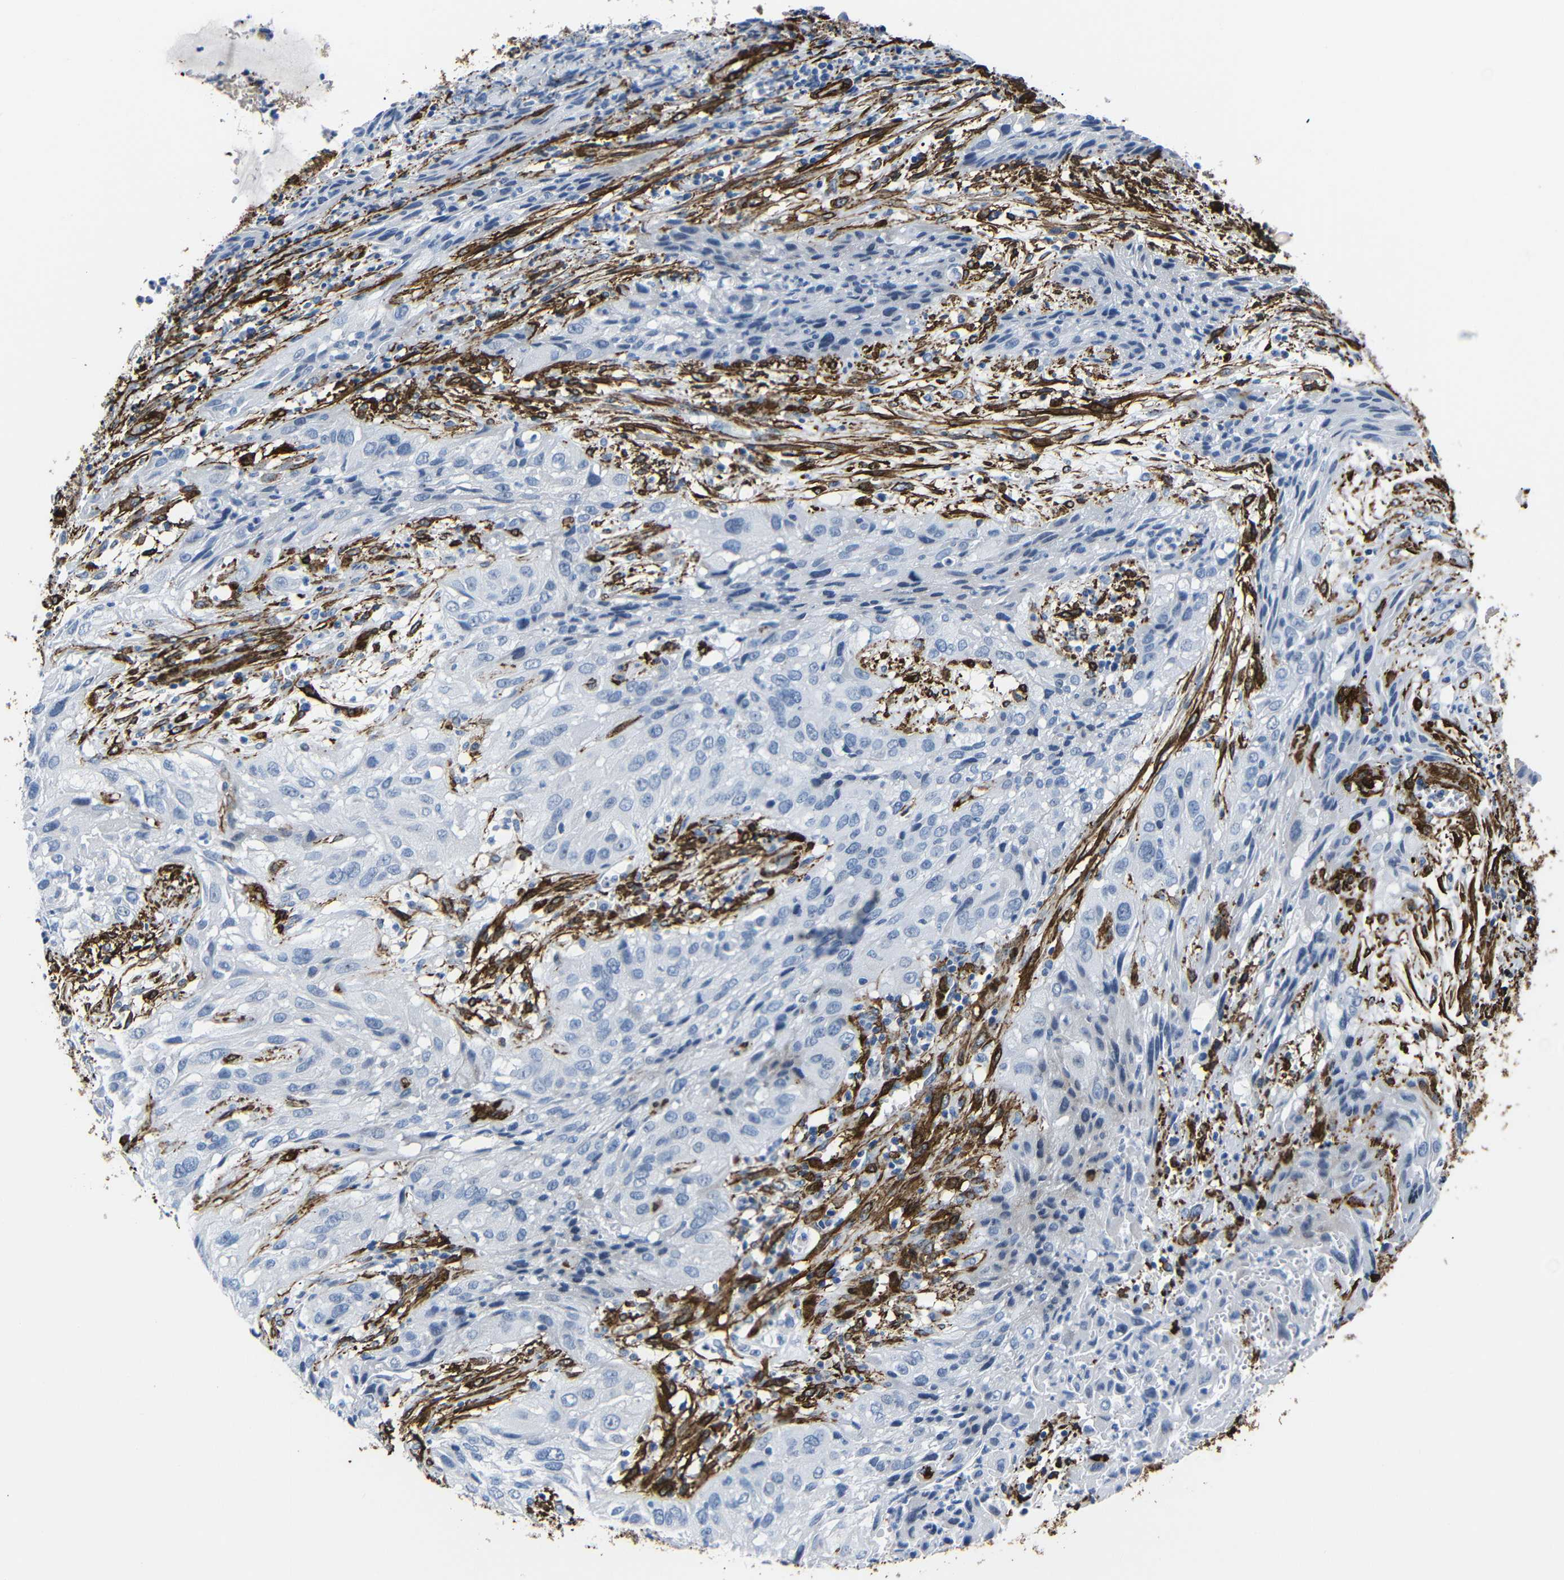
{"staining": {"intensity": "negative", "quantity": "none", "location": "none"}, "tissue": "cervical cancer", "cell_type": "Tumor cells", "image_type": "cancer", "snomed": [{"axis": "morphology", "description": "Squamous cell carcinoma, NOS"}, {"axis": "topography", "description": "Cervix"}], "caption": "Tumor cells are negative for brown protein staining in cervical cancer (squamous cell carcinoma). (Brightfield microscopy of DAB (3,3'-diaminobenzidine) immunohistochemistry (IHC) at high magnification).", "gene": "ACTA2", "patient": {"sex": "female", "age": 32}}